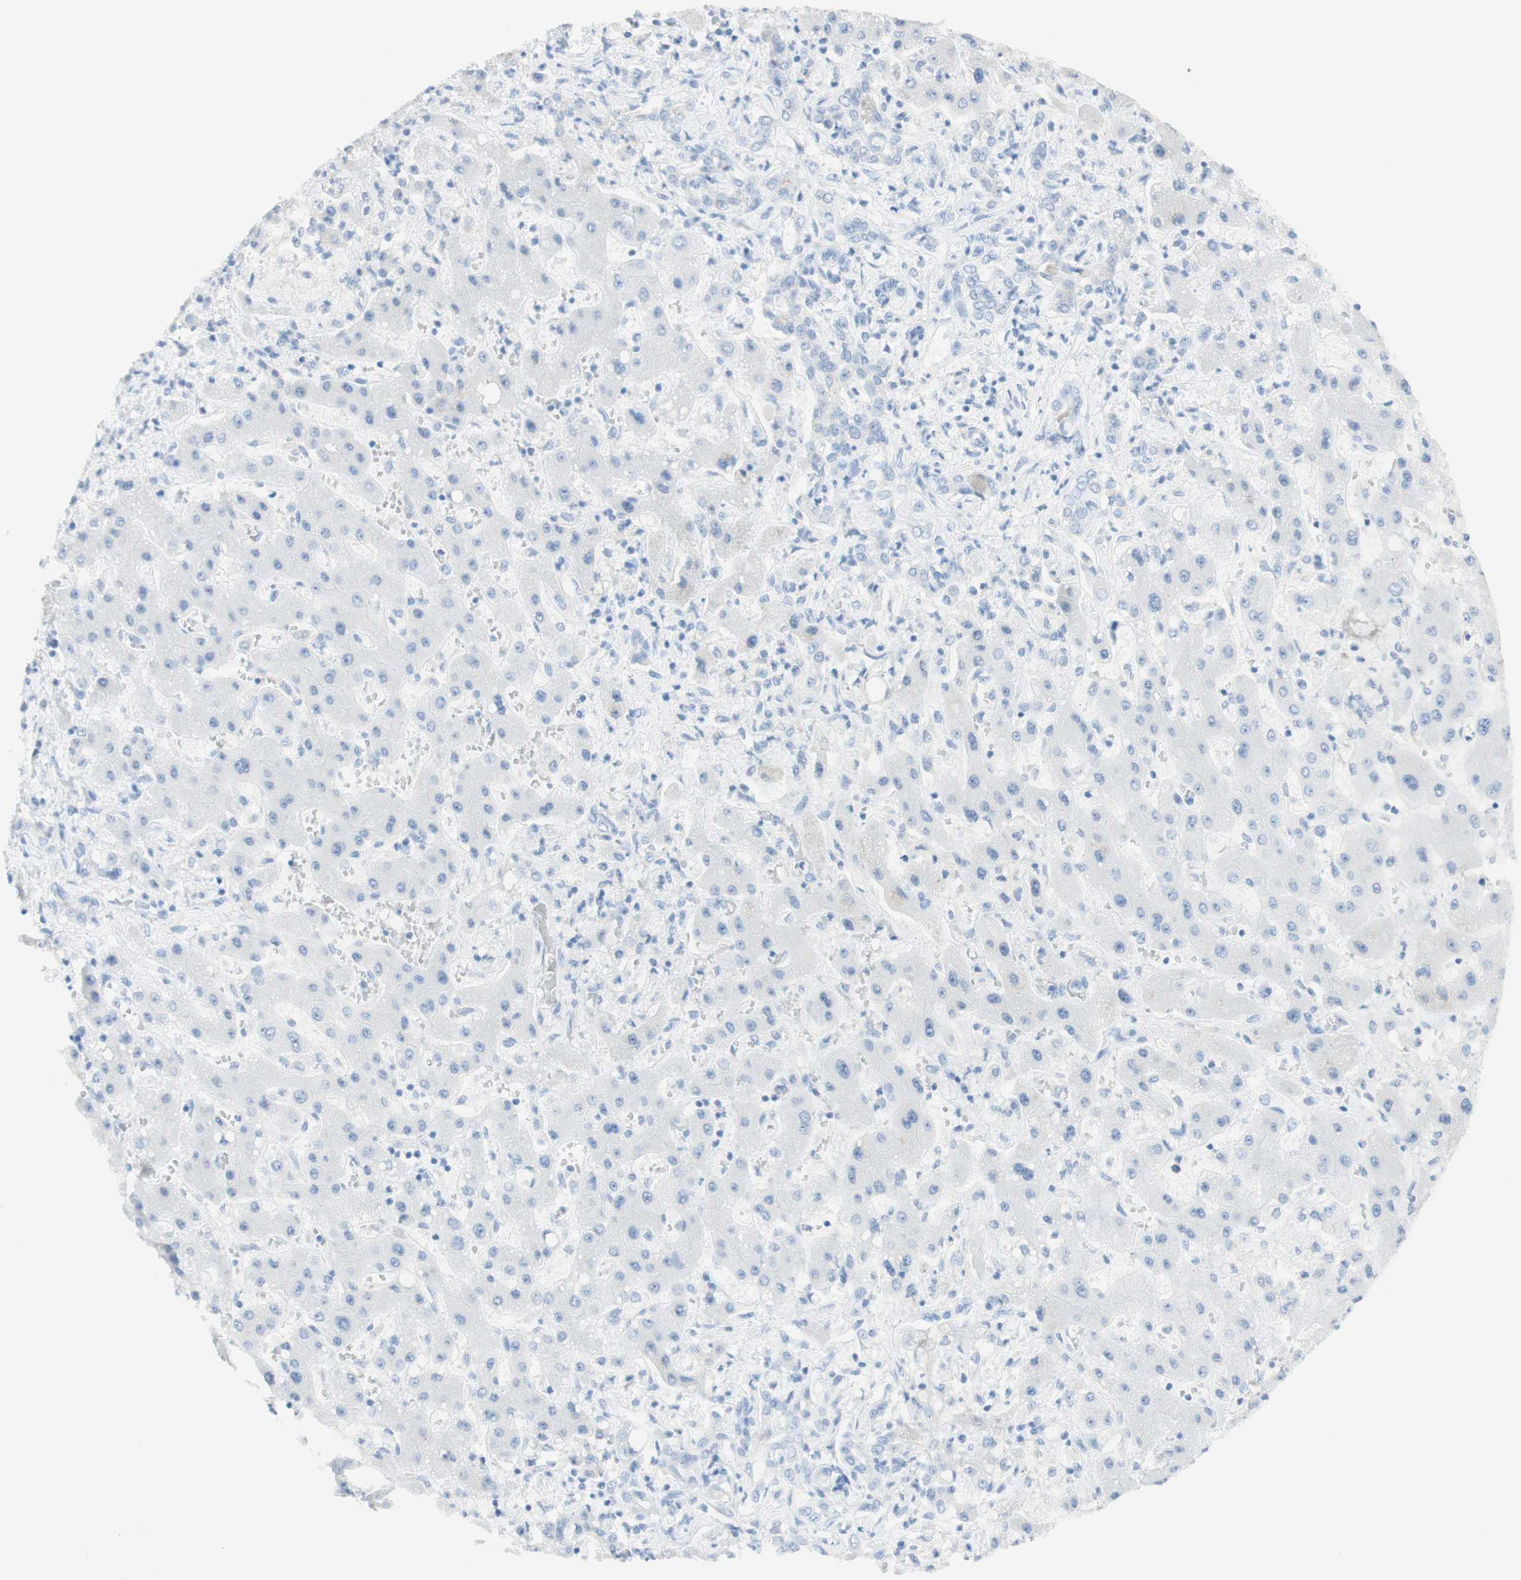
{"staining": {"intensity": "negative", "quantity": "none", "location": "none"}, "tissue": "liver cancer", "cell_type": "Tumor cells", "image_type": "cancer", "snomed": [{"axis": "morphology", "description": "Cholangiocarcinoma"}, {"axis": "topography", "description": "Liver"}], "caption": "Liver cholangiocarcinoma was stained to show a protein in brown. There is no significant staining in tumor cells.", "gene": "TPO", "patient": {"sex": "male", "age": 50}}